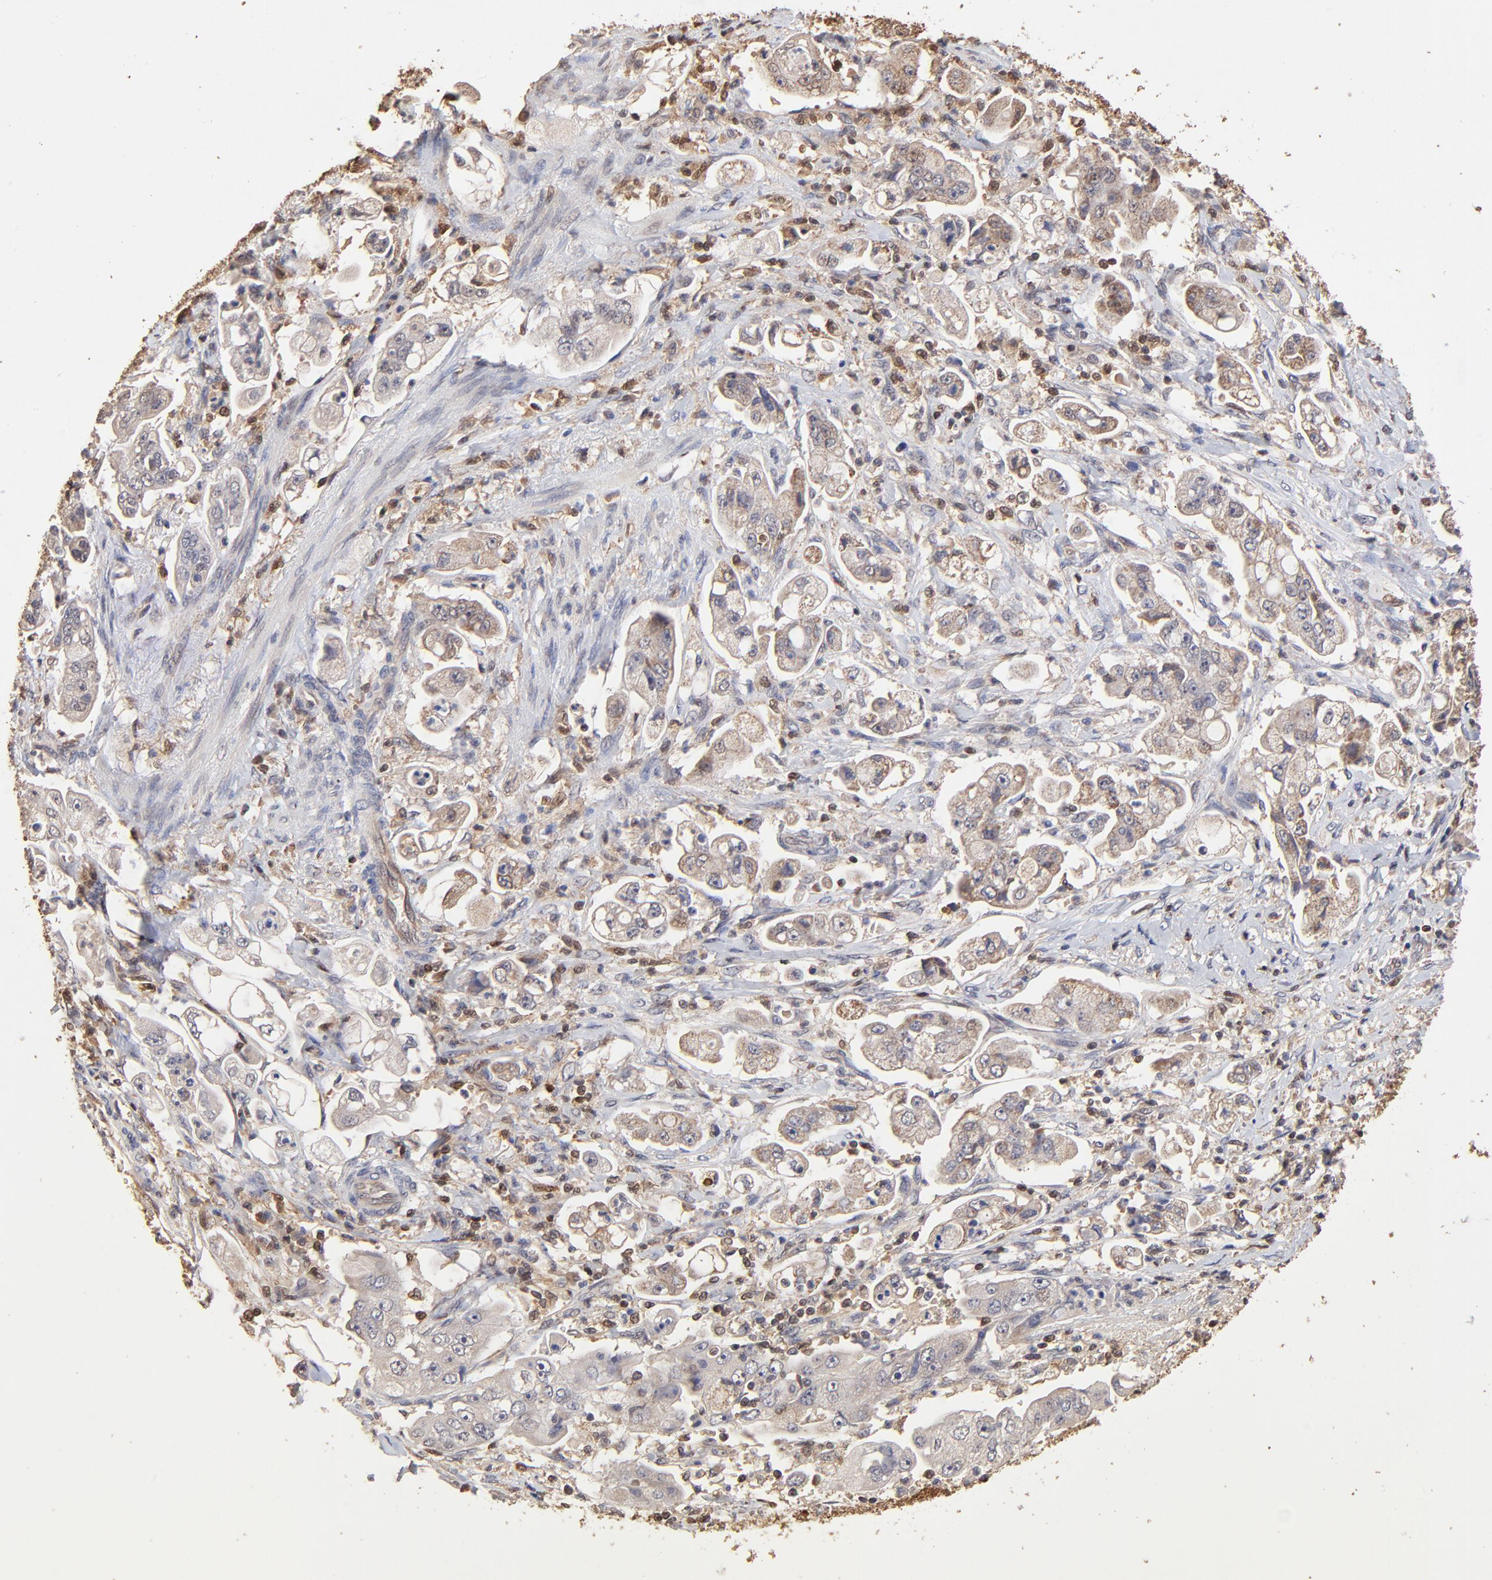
{"staining": {"intensity": "weak", "quantity": "25%-75%", "location": "cytoplasmic/membranous"}, "tissue": "stomach cancer", "cell_type": "Tumor cells", "image_type": "cancer", "snomed": [{"axis": "morphology", "description": "Adenocarcinoma, NOS"}, {"axis": "topography", "description": "Stomach"}], "caption": "About 25%-75% of tumor cells in stomach adenocarcinoma show weak cytoplasmic/membranous protein positivity as visualized by brown immunohistochemical staining.", "gene": "CASP1", "patient": {"sex": "male", "age": 62}}